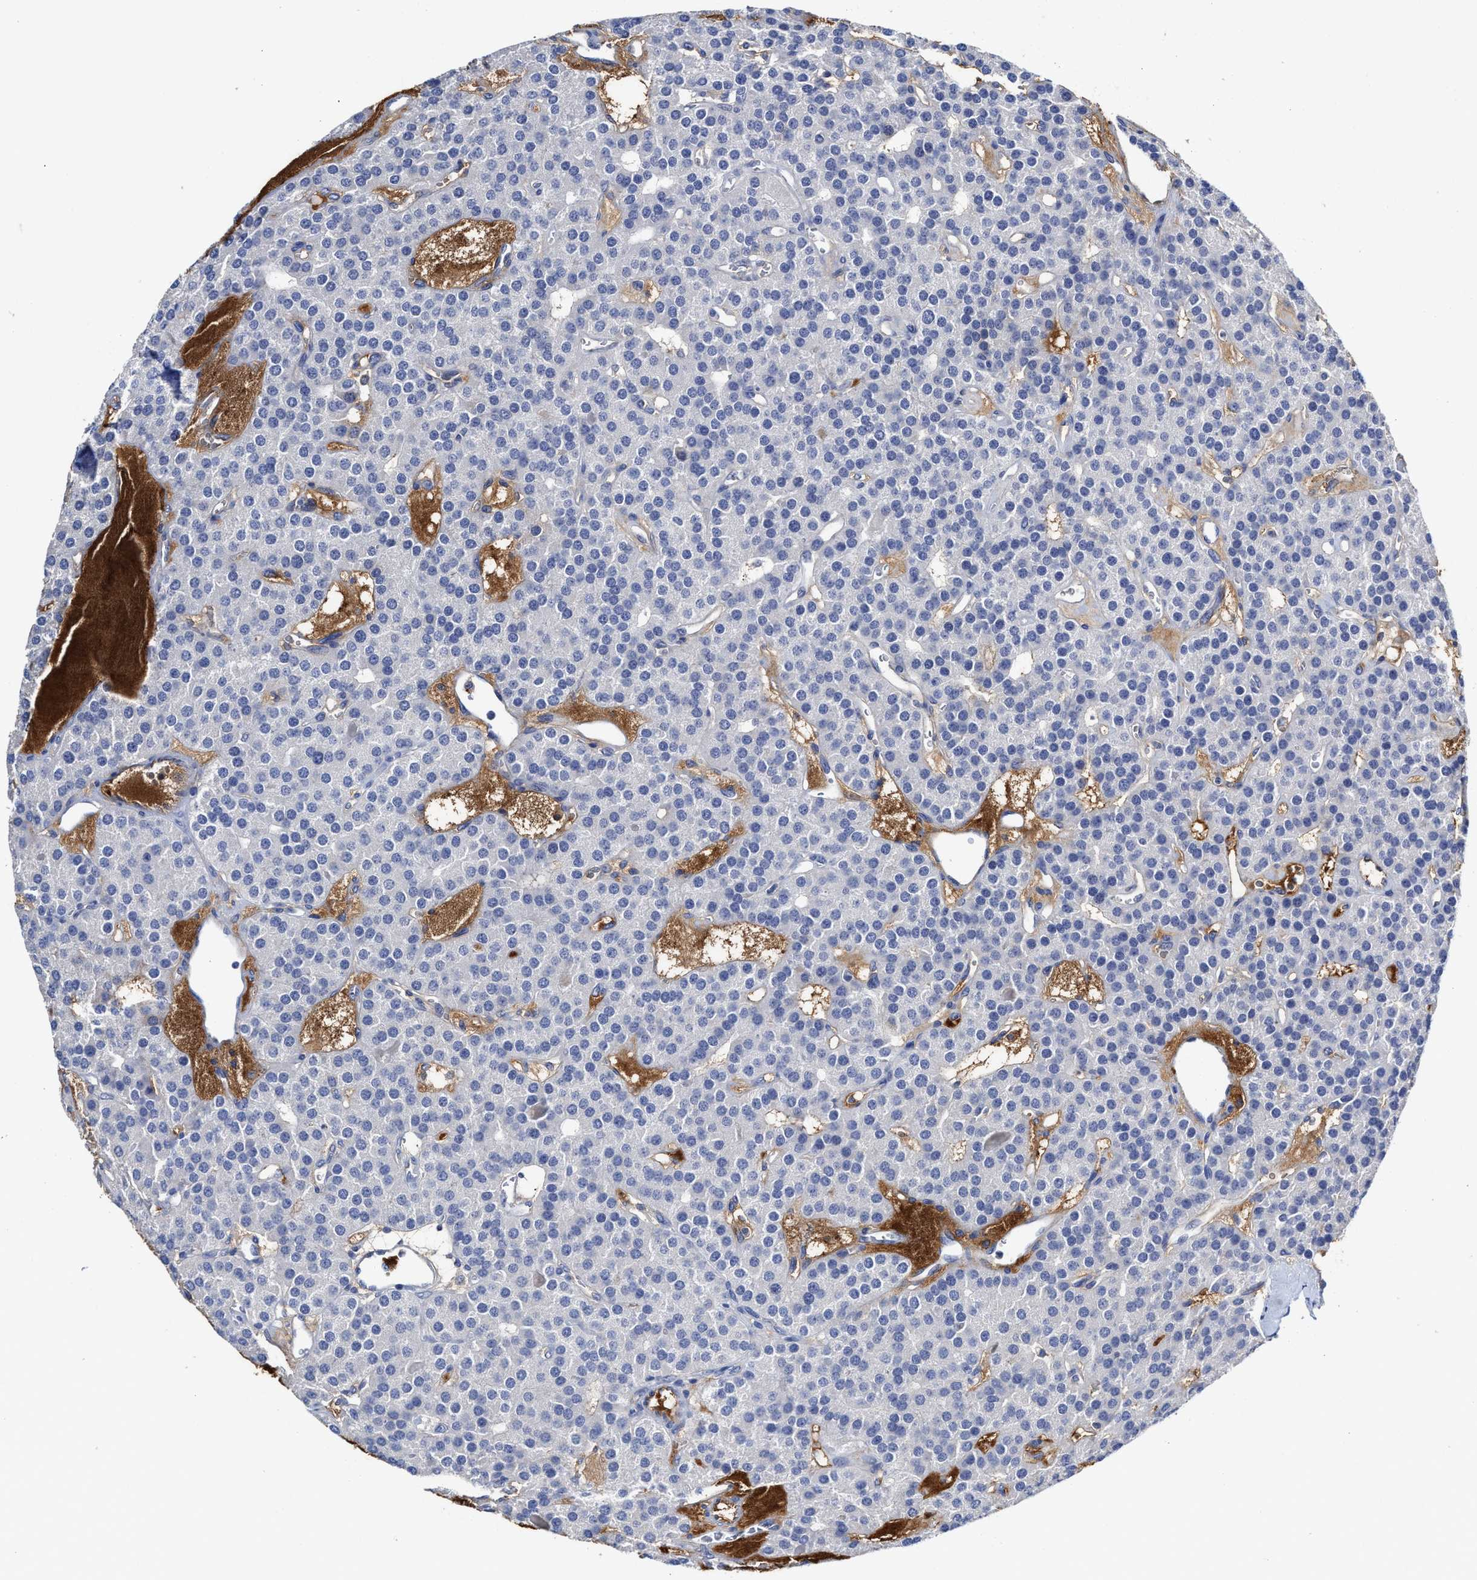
{"staining": {"intensity": "negative", "quantity": "none", "location": "none"}, "tissue": "parathyroid gland", "cell_type": "Glandular cells", "image_type": "normal", "snomed": [{"axis": "morphology", "description": "Normal tissue, NOS"}, {"axis": "morphology", "description": "Adenoma, NOS"}, {"axis": "topography", "description": "Parathyroid gland"}], "caption": "High power microscopy histopathology image of an immunohistochemistry (IHC) photomicrograph of benign parathyroid gland, revealing no significant staining in glandular cells.", "gene": "C2", "patient": {"sex": "female", "age": 86}}